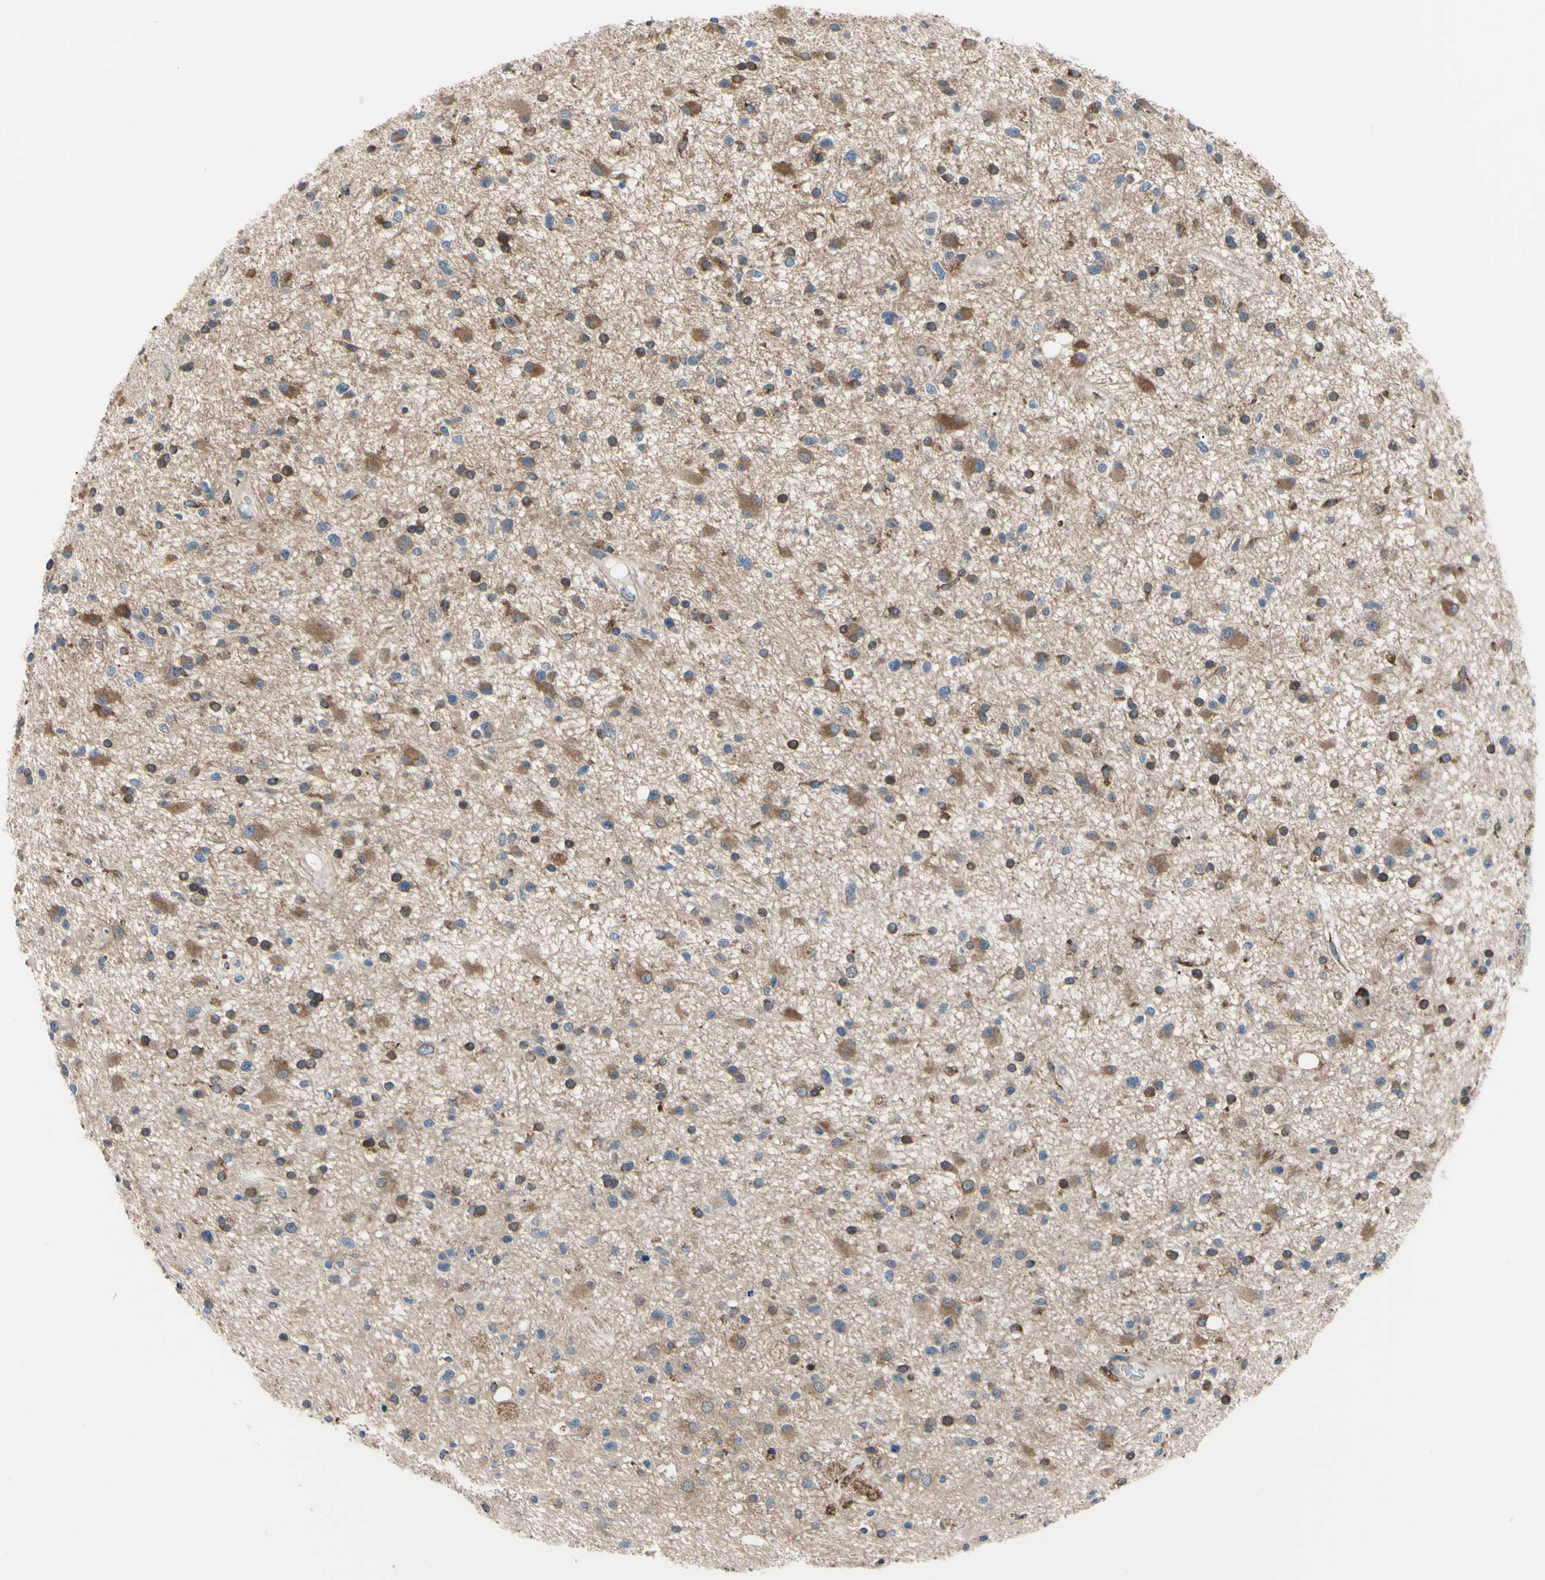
{"staining": {"intensity": "moderate", "quantity": ">75%", "location": "cytoplasmic/membranous"}, "tissue": "glioma", "cell_type": "Tumor cells", "image_type": "cancer", "snomed": [{"axis": "morphology", "description": "Glioma, malignant, High grade"}, {"axis": "topography", "description": "Brain"}], "caption": "Glioma stained for a protein exhibits moderate cytoplasmic/membranous positivity in tumor cells.", "gene": "BMF", "patient": {"sex": "male", "age": 33}}